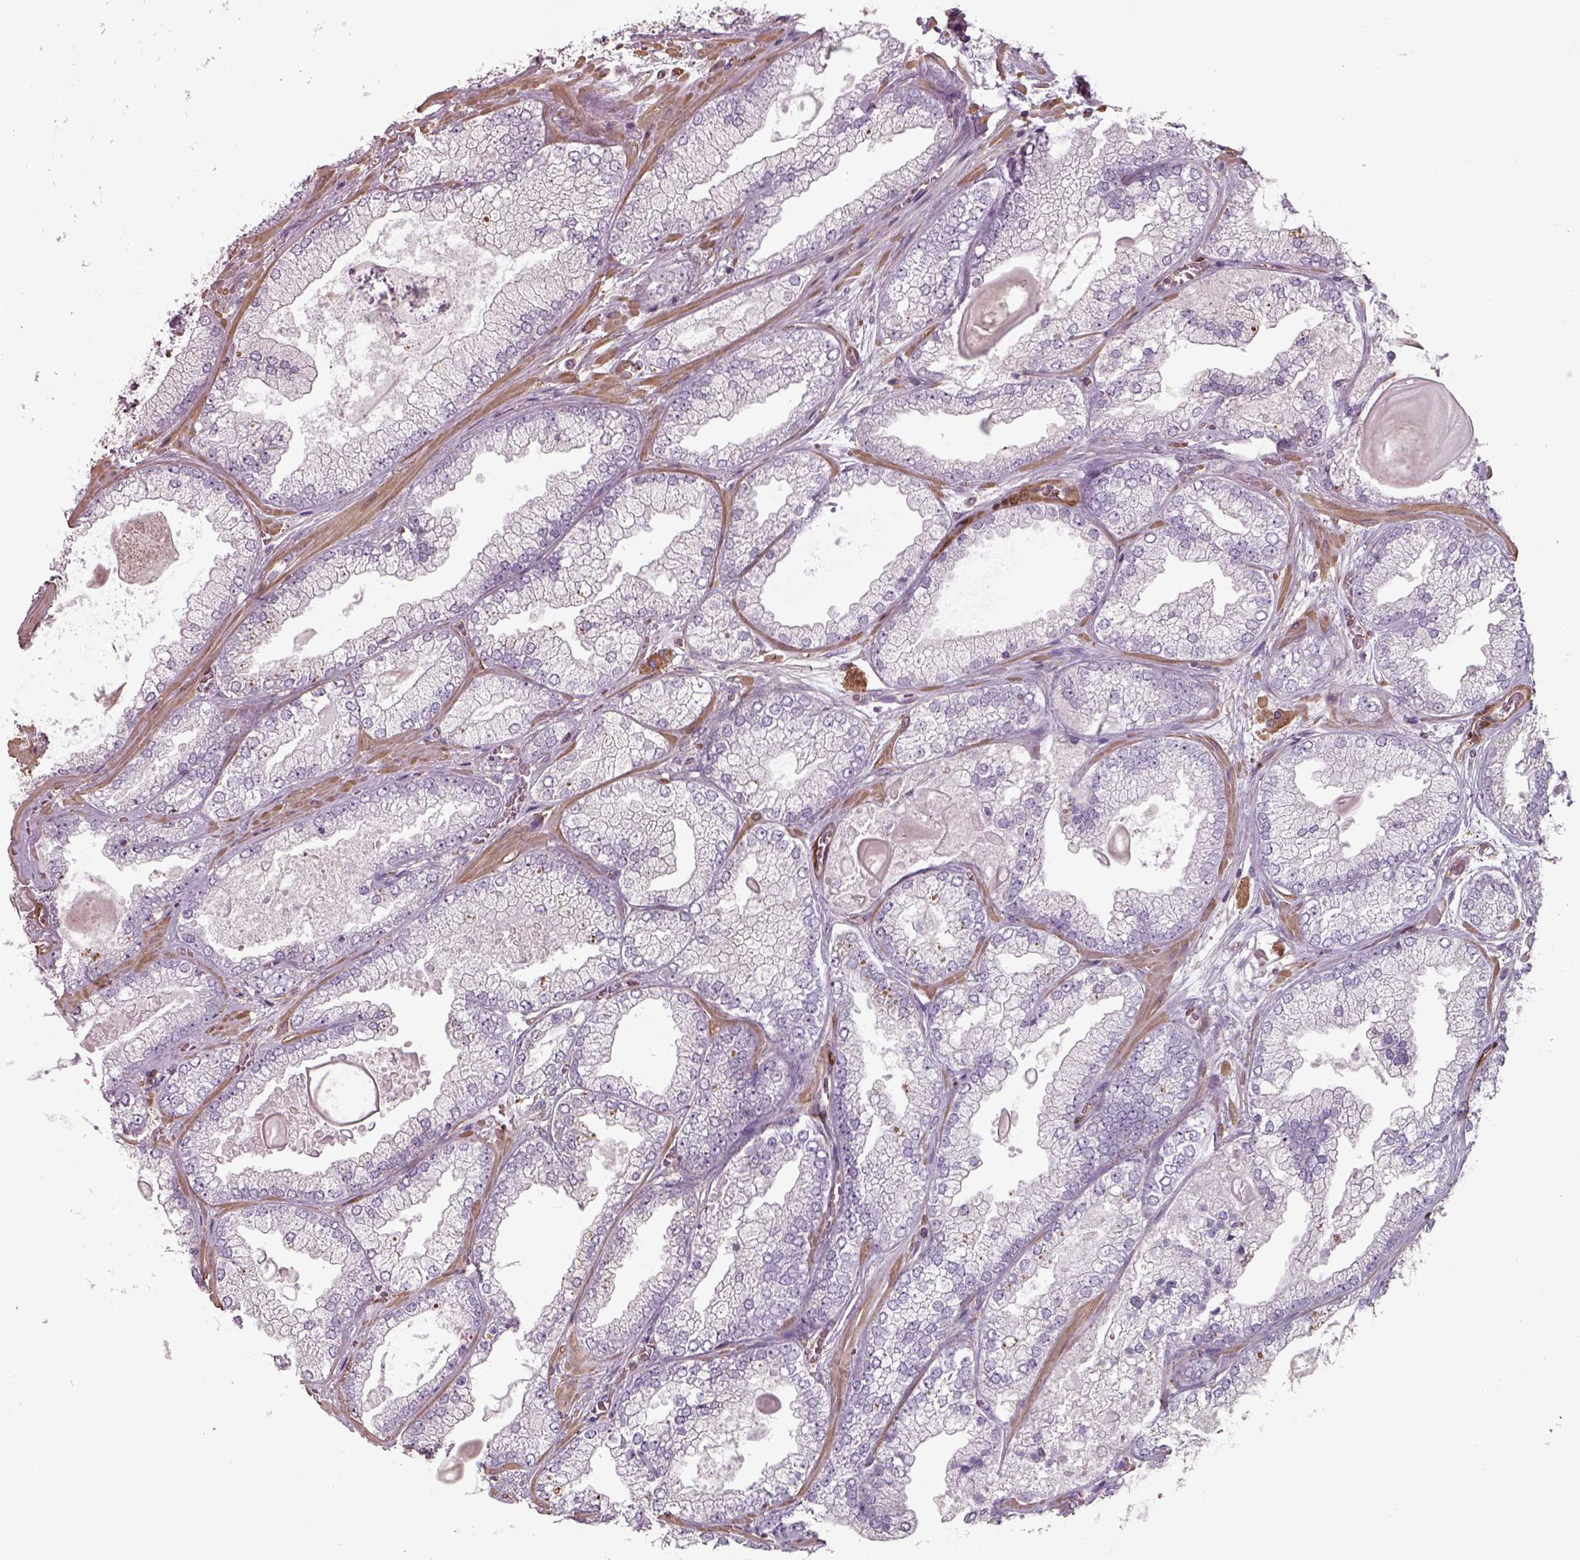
{"staining": {"intensity": "negative", "quantity": "none", "location": "none"}, "tissue": "prostate cancer", "cell_type": "Tumor cells", "image_type": "cancer", "snomed": [{"axis": "morphology", "description": "Adenocarcinoma, Low grade"}, {"axis": "topography", "description": "Prostate"}], "caption": "Tumor cells show no significant protein staining in prostate cancer. (DAB (3,3'-diaminobenzidine) immunohistochemistry (IHC) with hematoxylin counter stain).", "gene": "ISYNA1", "patient": {"sex": "male", "age": 57}}